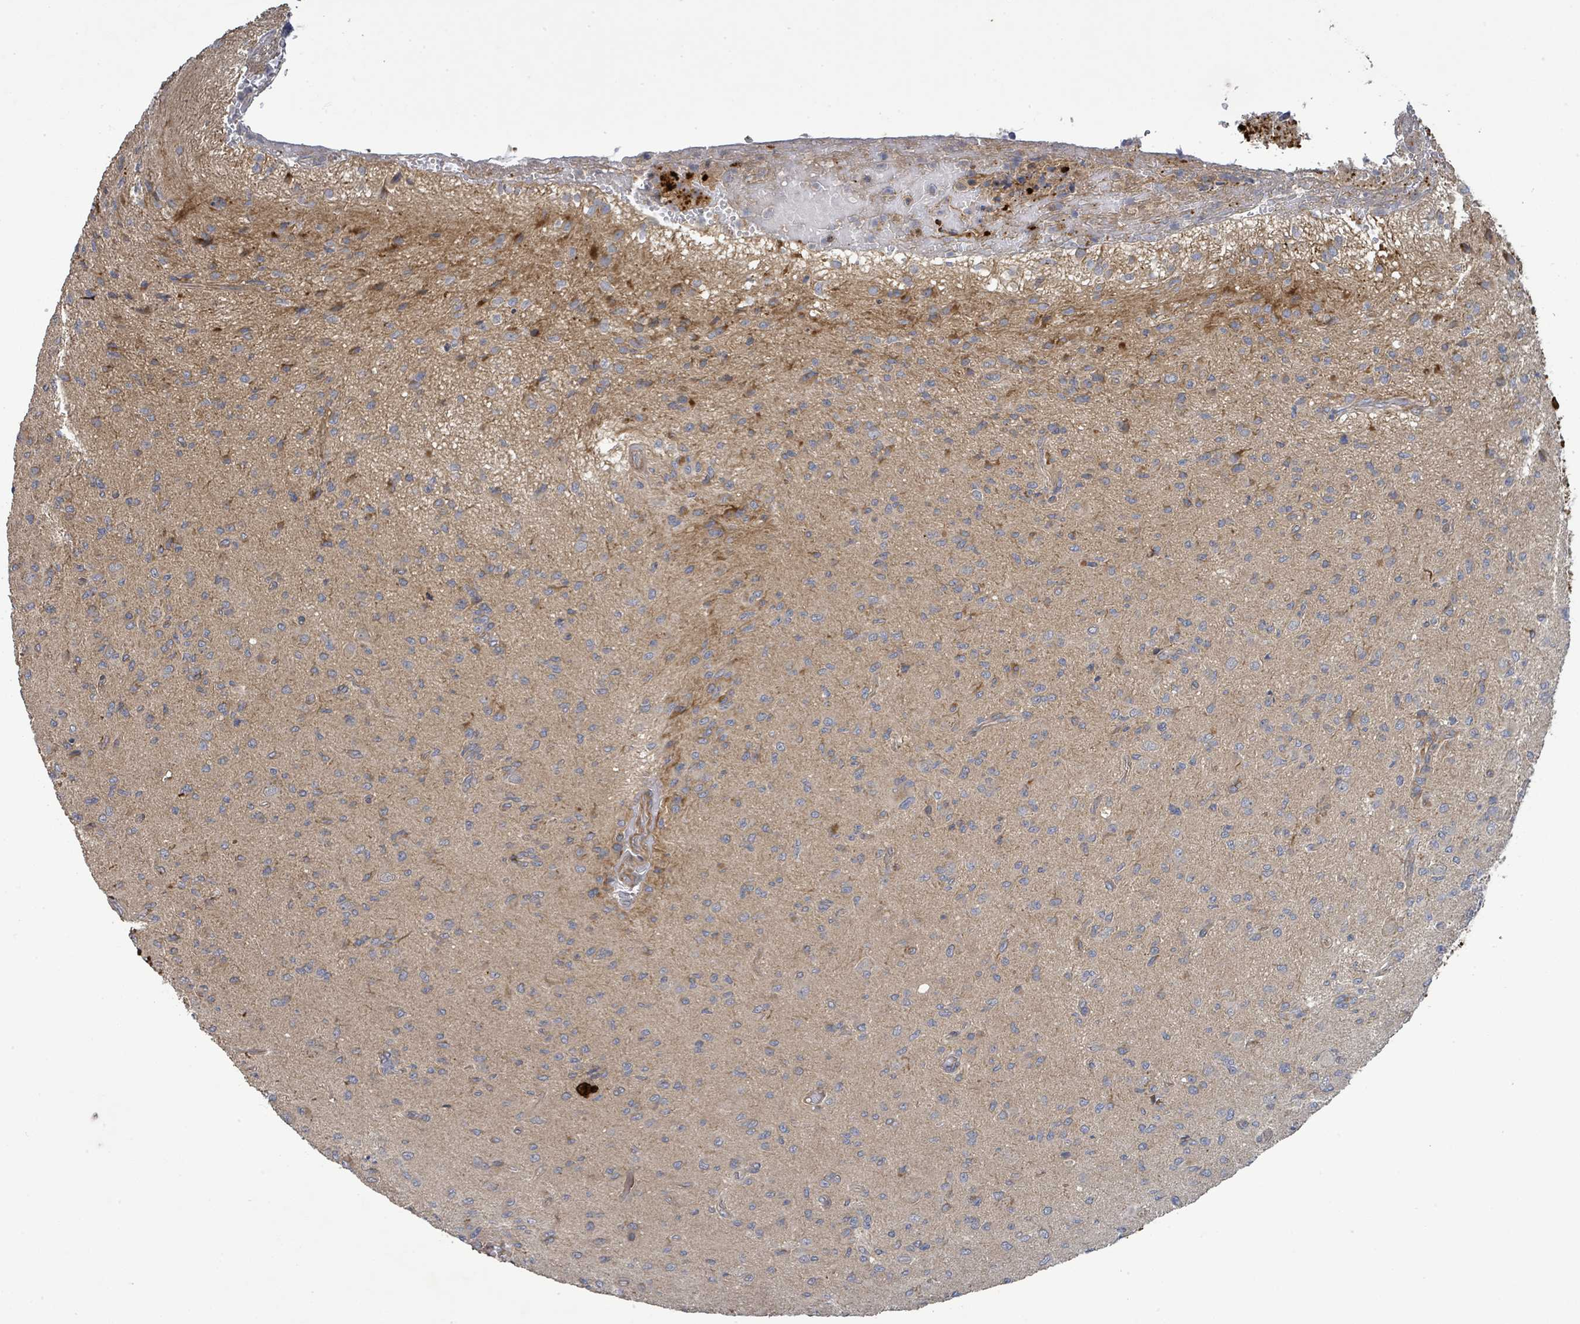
{"staining": {"intensity": "negative", "quantity": "none", "location": "none"}, "tissue": "glioma", "cell_type": "Tumor cells", "image_type": "cancer", "snomed": [{"axis": "morphology", "description": "Glioma, malignant, High grade"}, {"axis": "topography", "description": "Brain"}], "caption": "This is an immunohistochemistry (IHC) micrograph of human high-grade glioma (malignant). There is no positivity in tumor cells.", "gene": "STARD4", "patient": {"sex": "male", "age": 36}}